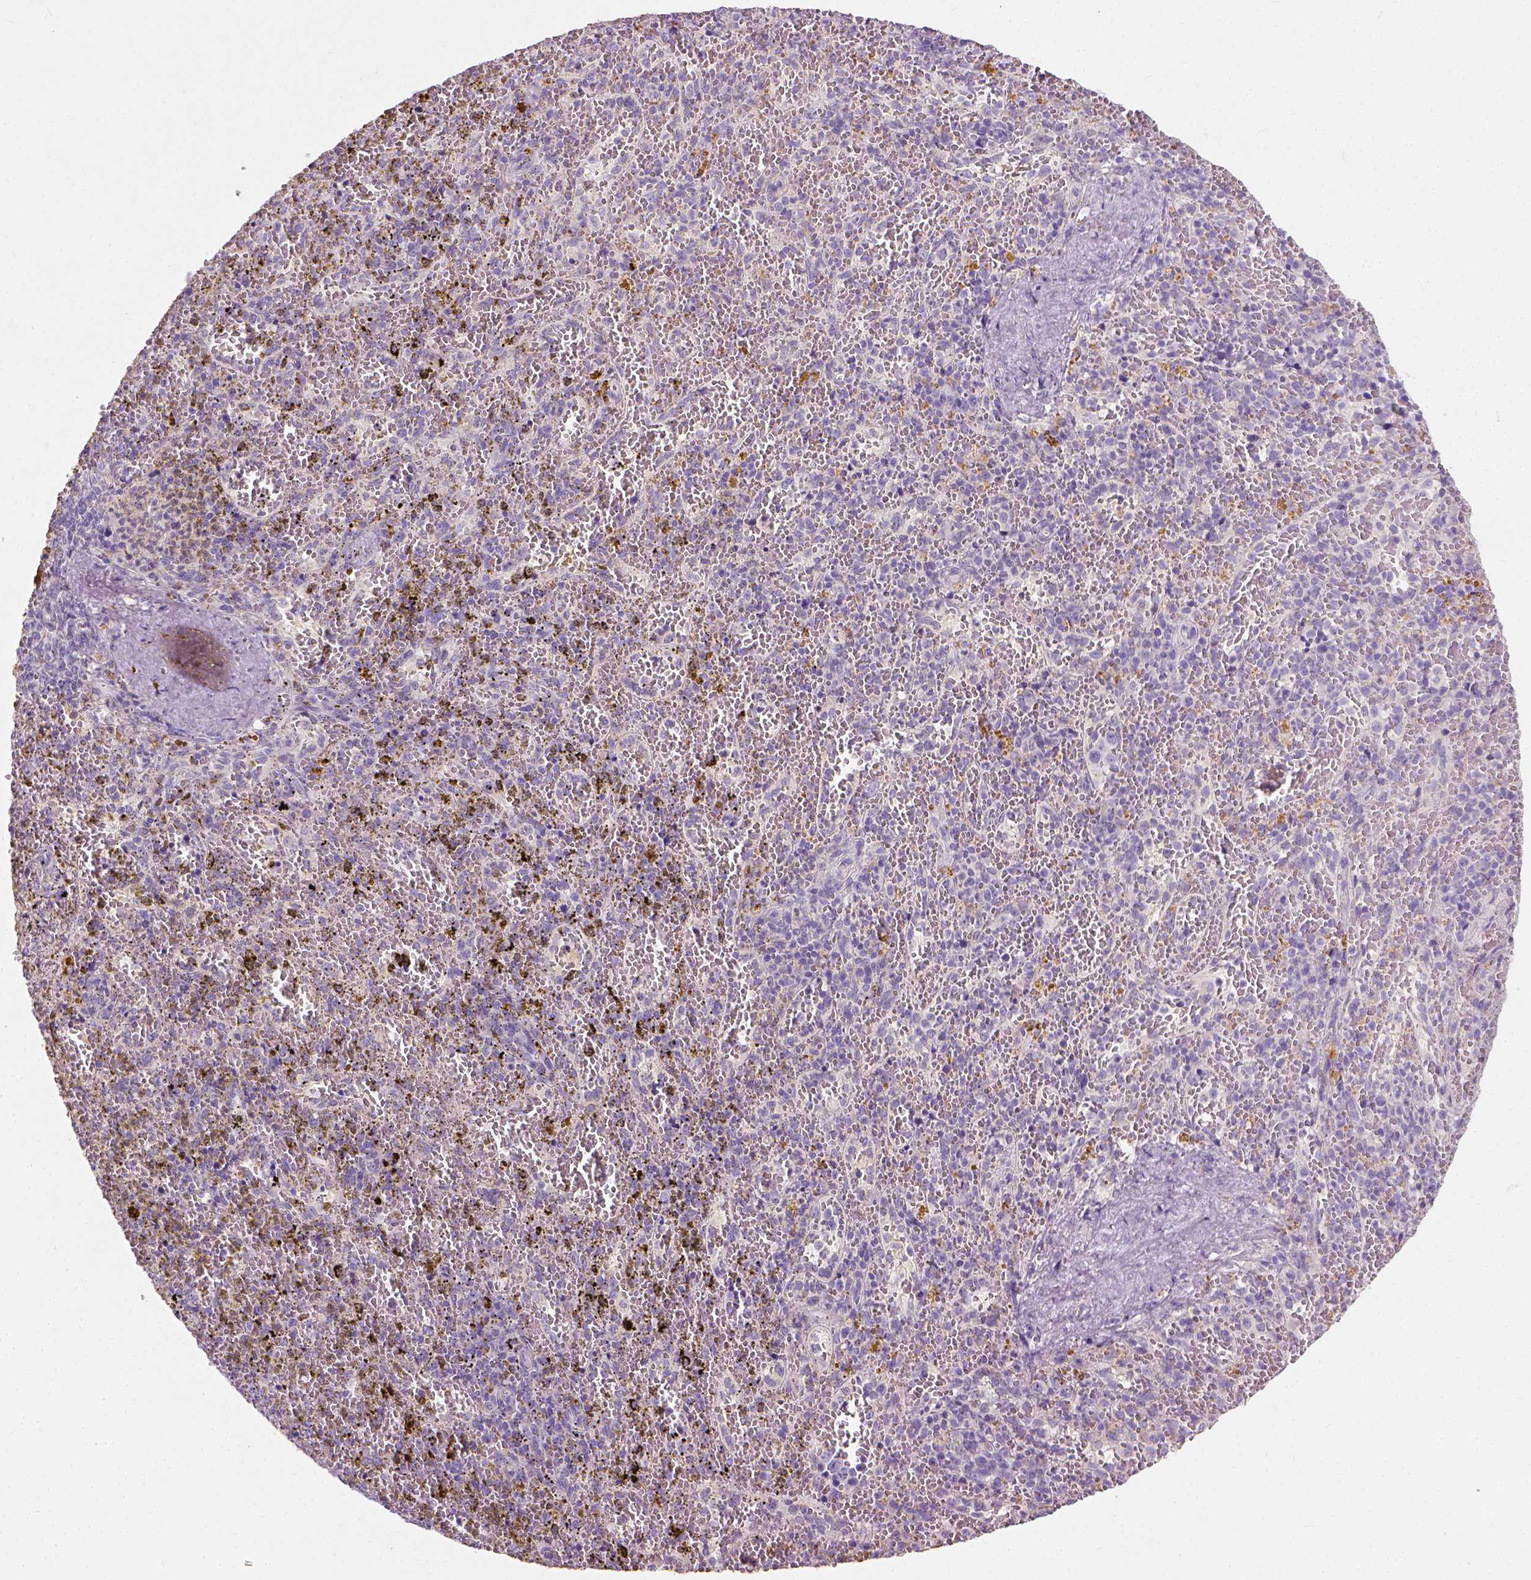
{"staining": {"intensity": "negative", "quantity": "none", "location": "none"}, "tissue": "spleen", "cell_type": "Cells in red pulp", "image_type": "normal", "snomed": [{"axis": "morphology", "description": "Normal tissue, NOS"}, {"axis": "topography", "description": "Spleen"}], "caption": "A photomicrograph of human spleen is negative for staining in cells in red pulp. (Immunohistochemistry (ihc), brightfield microscopy, high magnification).", "gene": "DHCR24", "patient": {"sex": "female", "age": 50}}